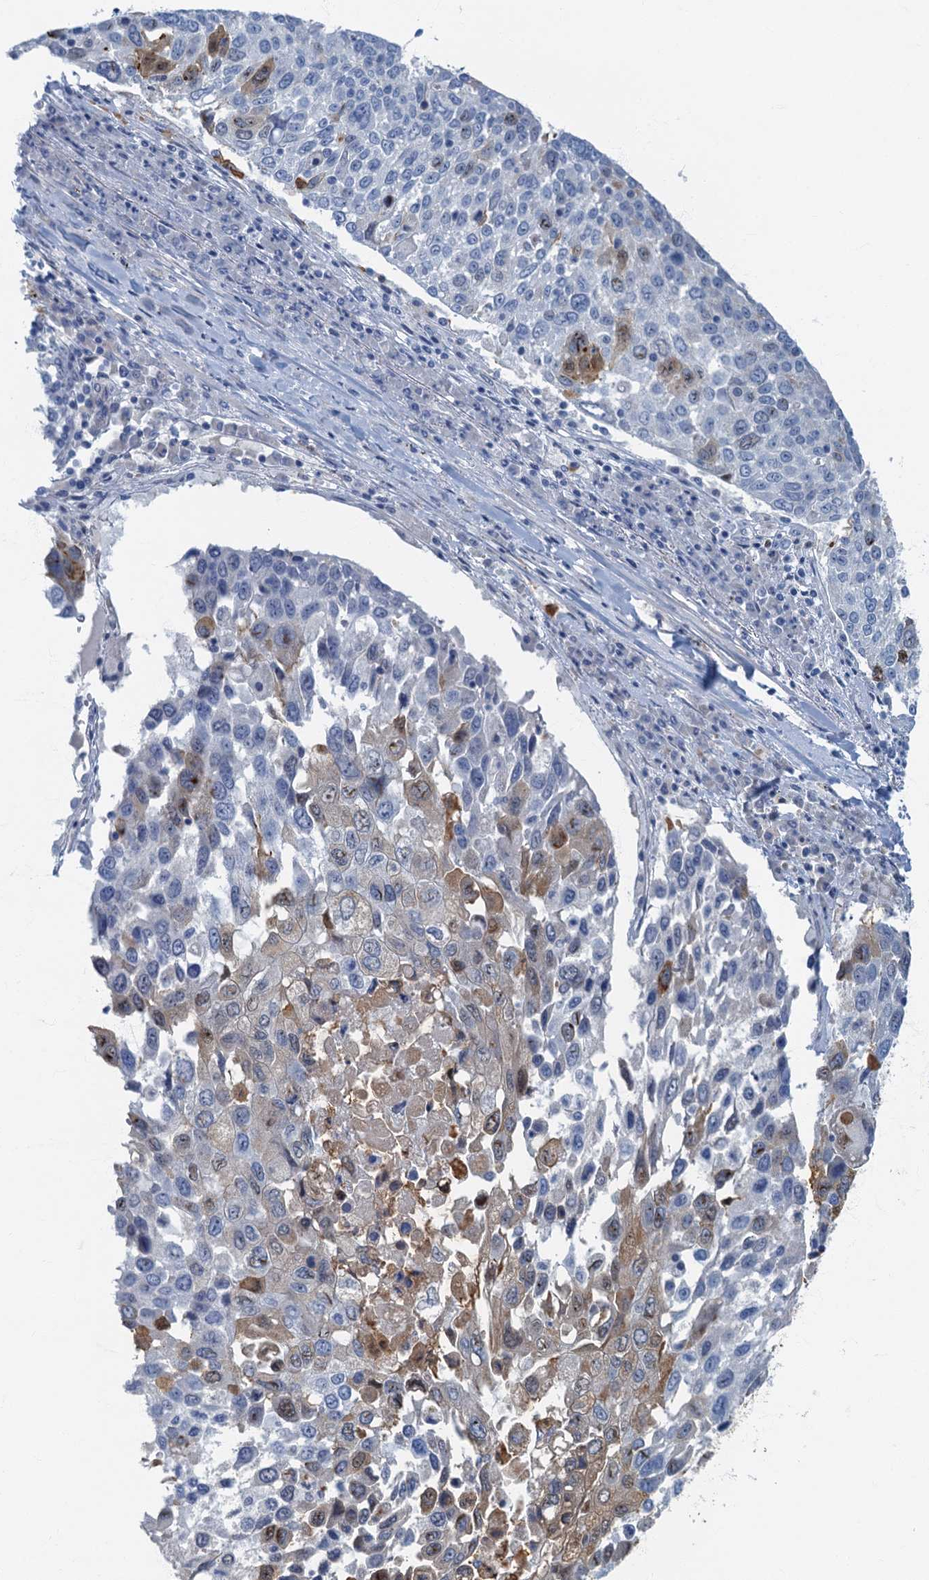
{"staining": {"intensity": "weak", "quantity": "<25%", "location": "cytoplasmic/membranous,nuclear"}, "tissue": "lung cancer", "cell_type": "Tumor cells", "image_type": "cancer", "snomed": [{"axis": "morphology", "description": "Squamous cell carcinoma, NOS"}, {"axis": "topography", "description": "Lung"}], "caption": "The photomicrograph exhibits no staining of tumor cells in lung cancer (squamous cell carcinoma). Nuclei are stained in blue.", "gene": "ANKDD1A", "patient": {"sex": "male", "age": 65}}